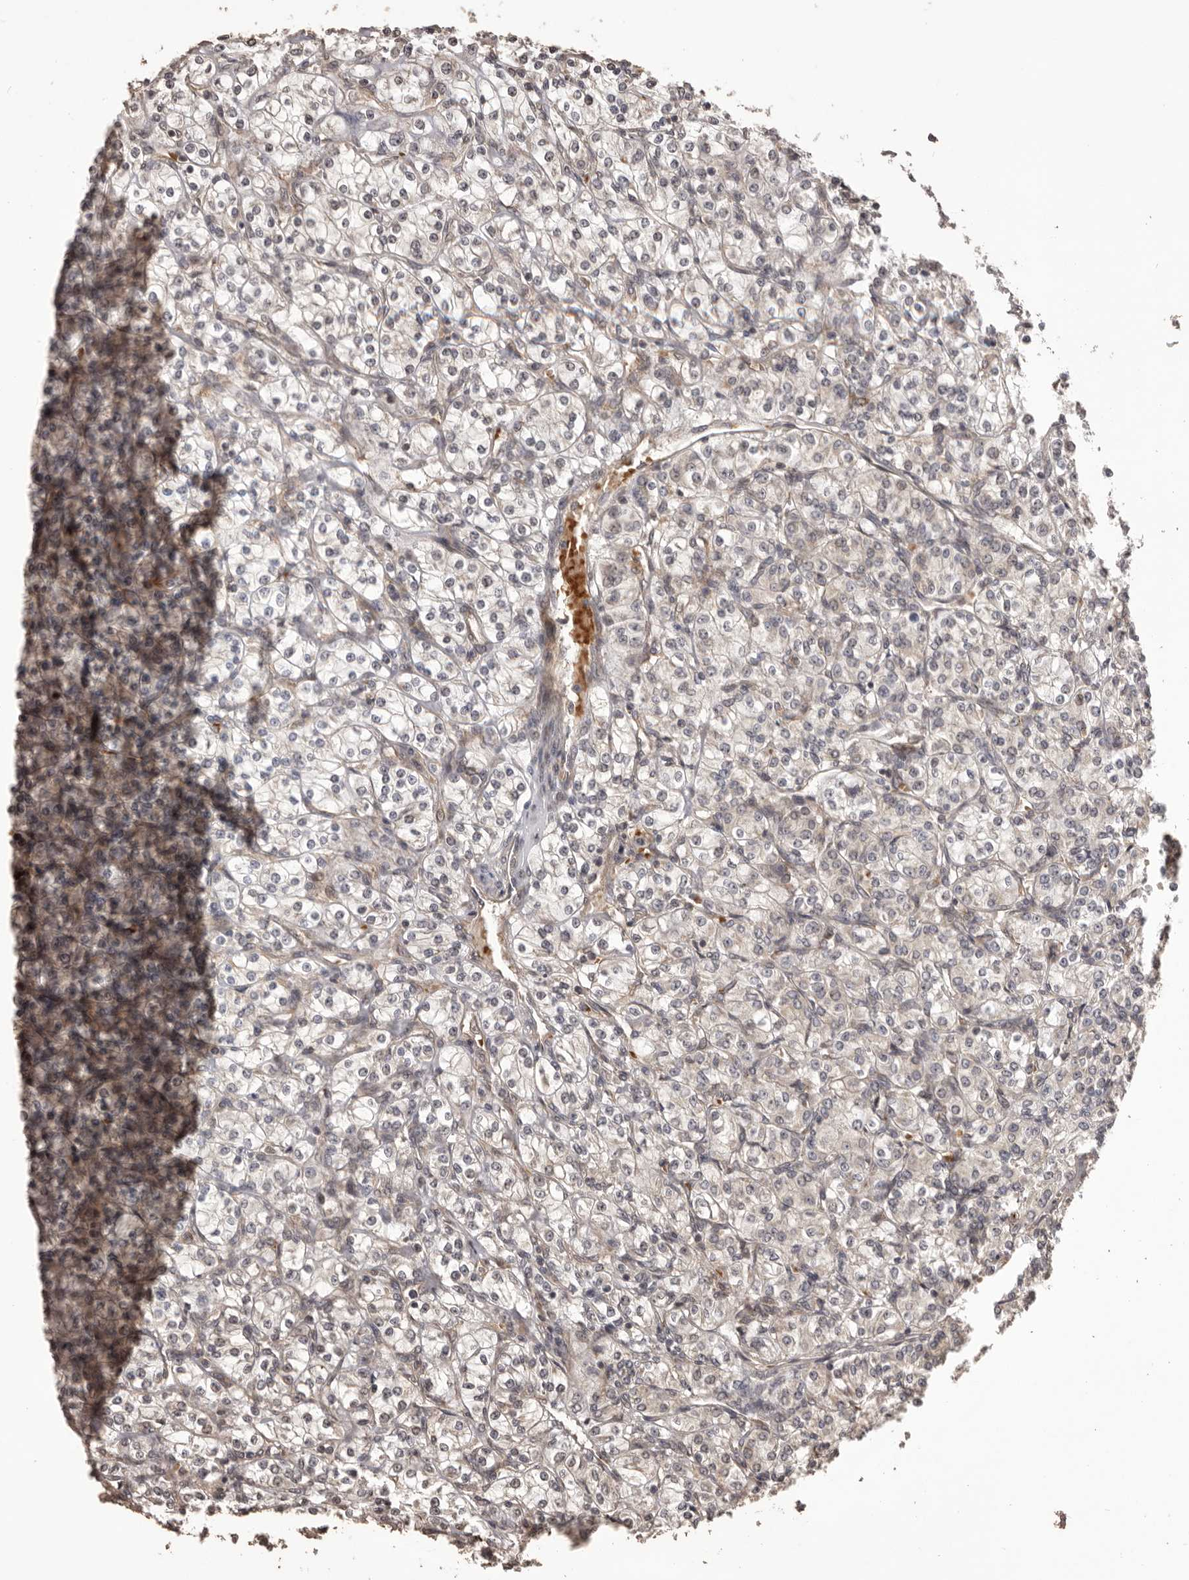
{"staining": {"intensity": "weak", "quantity": "<25%", "location": "cytoplasmic/membranous"}, "tissue": "renal cancer", "cell_type": "Tumor cells", "image_type": "cancer", "snomed": [{"axis": "morphology", "description": "Adenocarcinoma, NOS"}, {"axis": "topography", "description": "Kidney"}], "caption": "Tumor cells are negative for brown protein staining in renal cancer. Nuclei are stained in blue.", "gene": "QRSL1", "patient": {"sex": "male", "age": 77}}